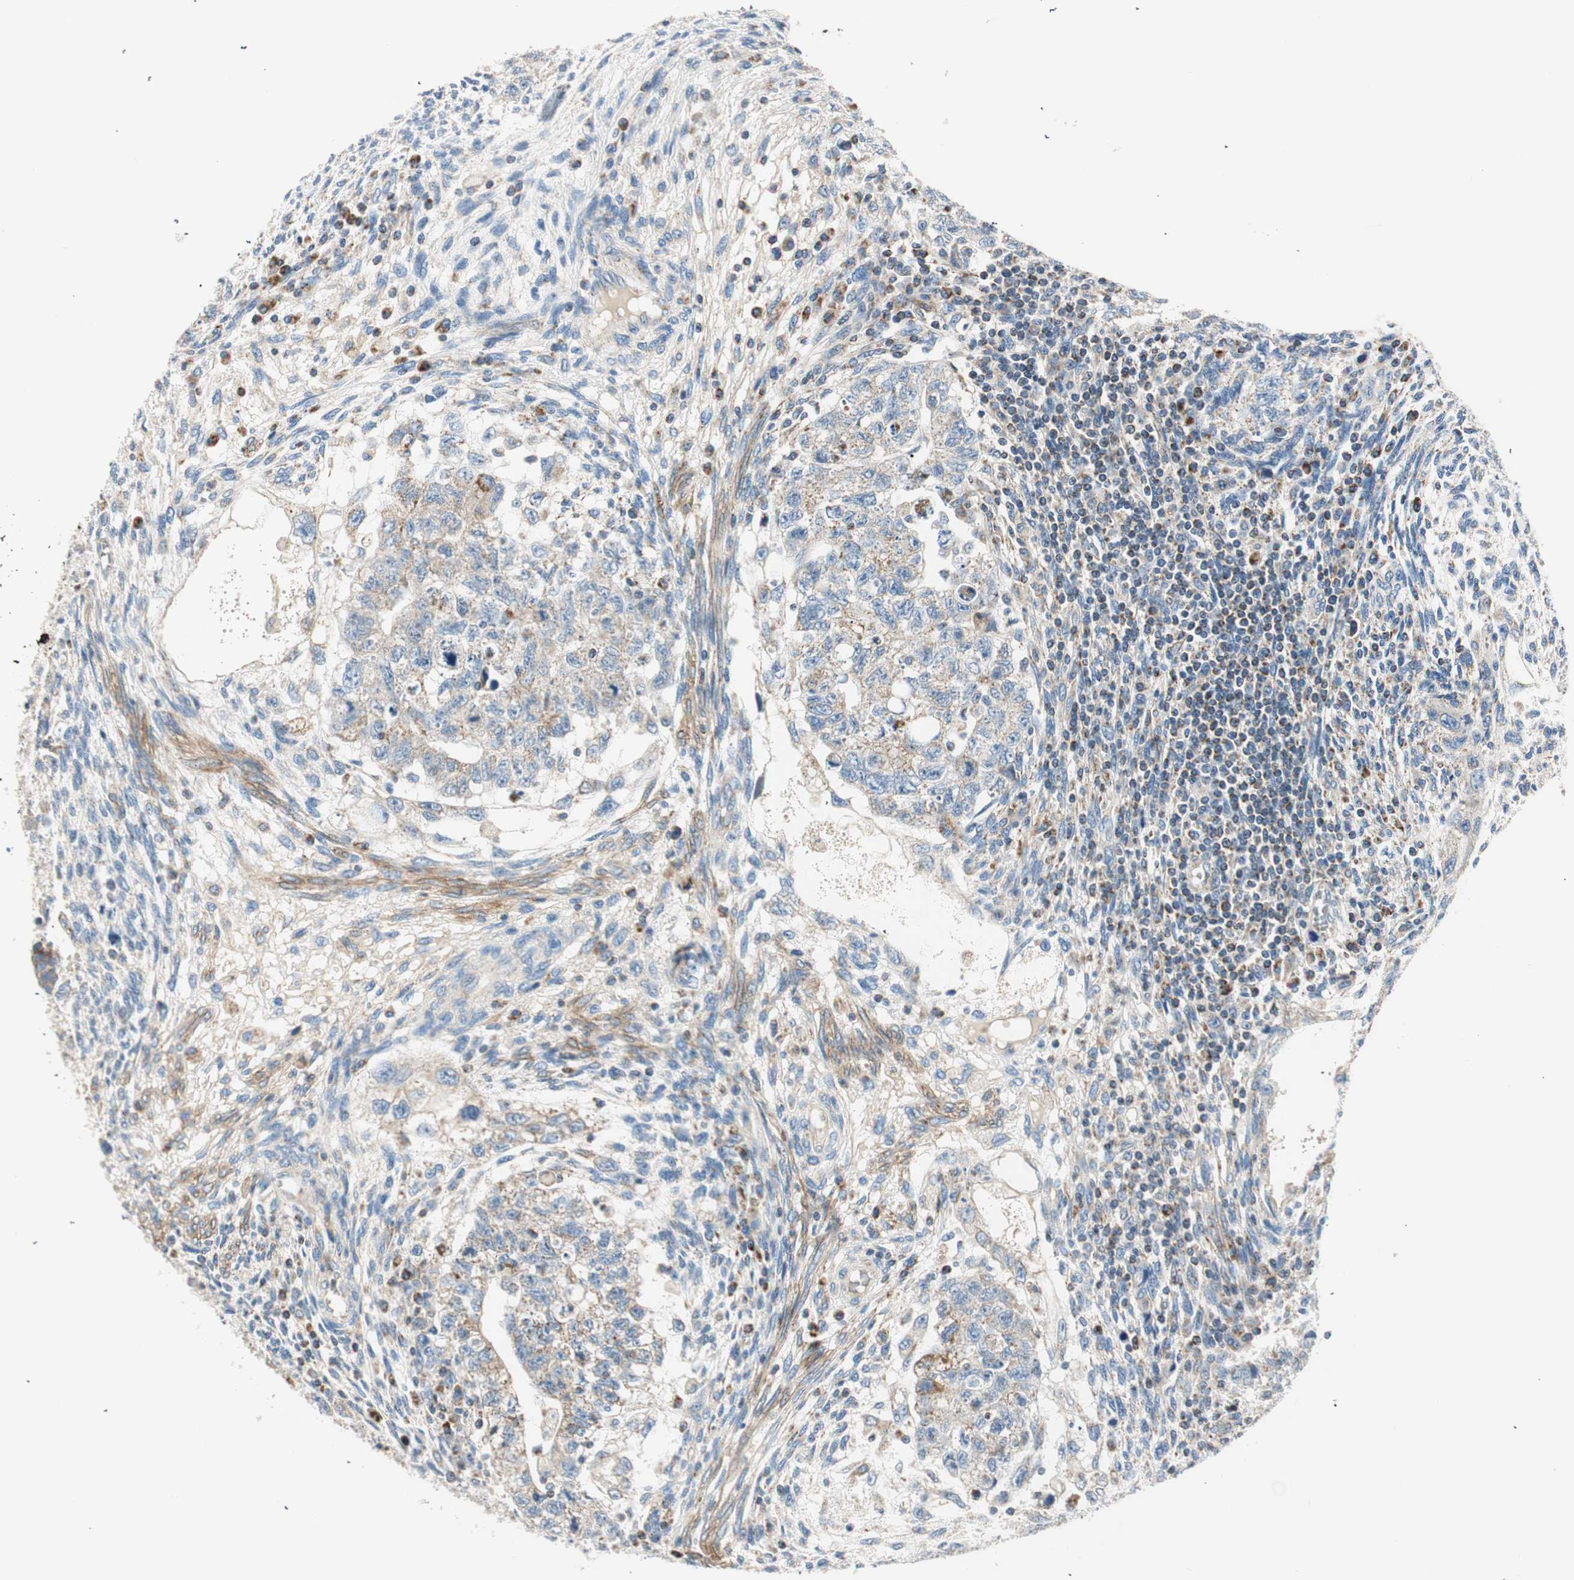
{"staining": {"intensity": "weak", "quantity": ">75%", "location": "cytoplasmic/membranous"}, "tissue": "testis cancer", "cell_type": "Tumor cells", "image_type": "cancer", "snomed": [{"axis": "morphology", "description": "Normal tissue, NOS"}, {"axis": "morphology", "description": "Carcinoma, Embryonal, NOS"}, {"axis": "topography", "description": "Testis"}], "caption": "Immunohistochemistry (IHC) of testis cancer (embryonal carcinoma) reveals low levels of weak cytoplasmic/membranous expression in about >75% of tumor cells.", "gene": "RORB", "patient": {"sex": "male", "age": 36}}